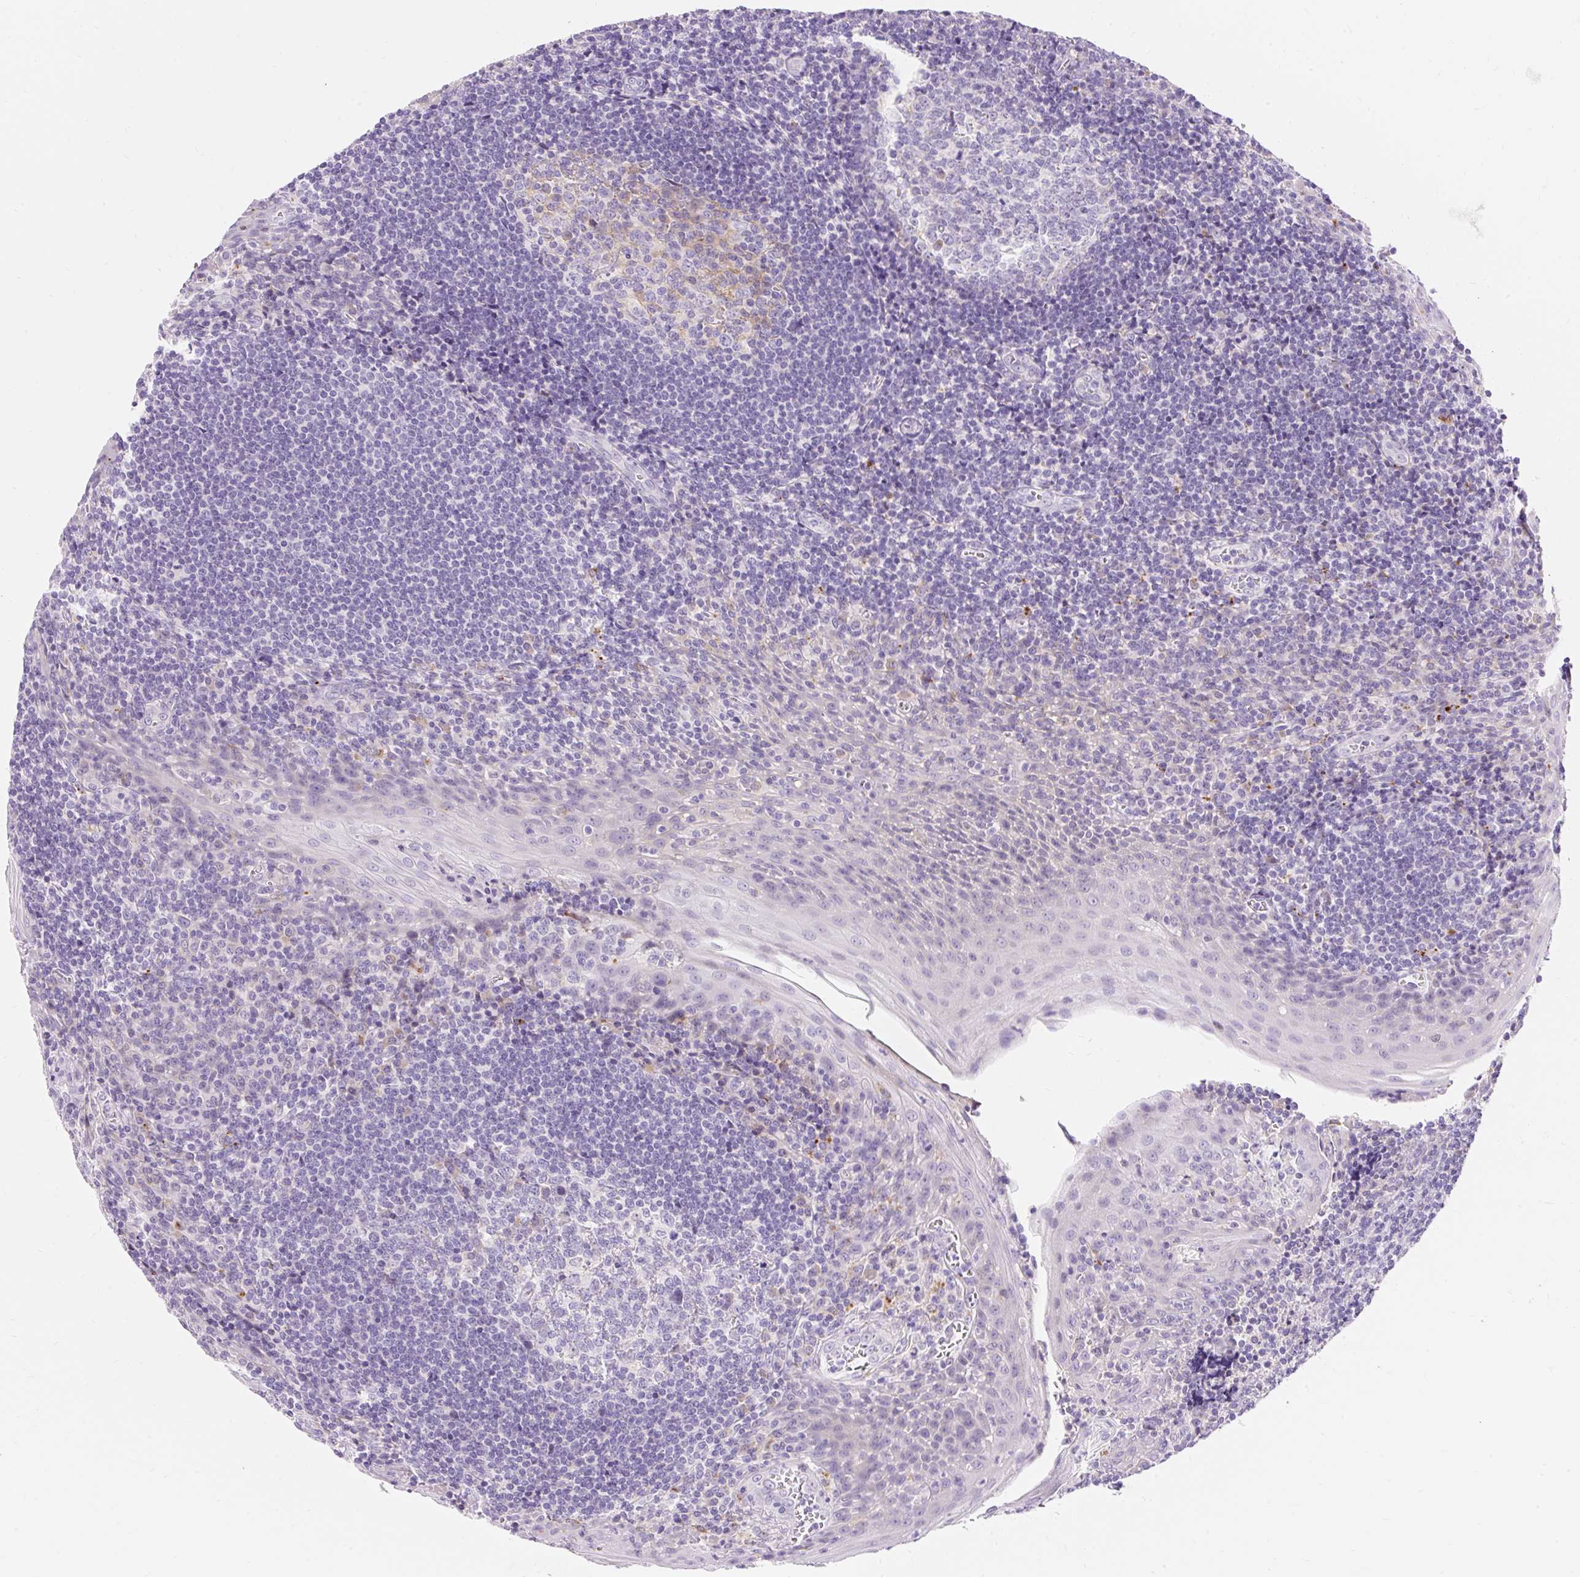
{"staining": {"intensity": "negative", "quantity": "none", "location": "none"}, "tissue": "tonsil", "cell_type": "Germinal center cells", "image_type": "normal", "snomed": [{"axis": "morphology", "description": "Normal tissue, NOS"}, {"axis": "topography", "description": "Tonsil"}], "caption": "Immunohistochemistry of benign human tonsil displays no positivity in germinal center cells. (Immunohistochemistry, brightfield microscopy, high magnification).", "gene": "TMEM150C", "patient": {"sex": "male", "age": 27}}